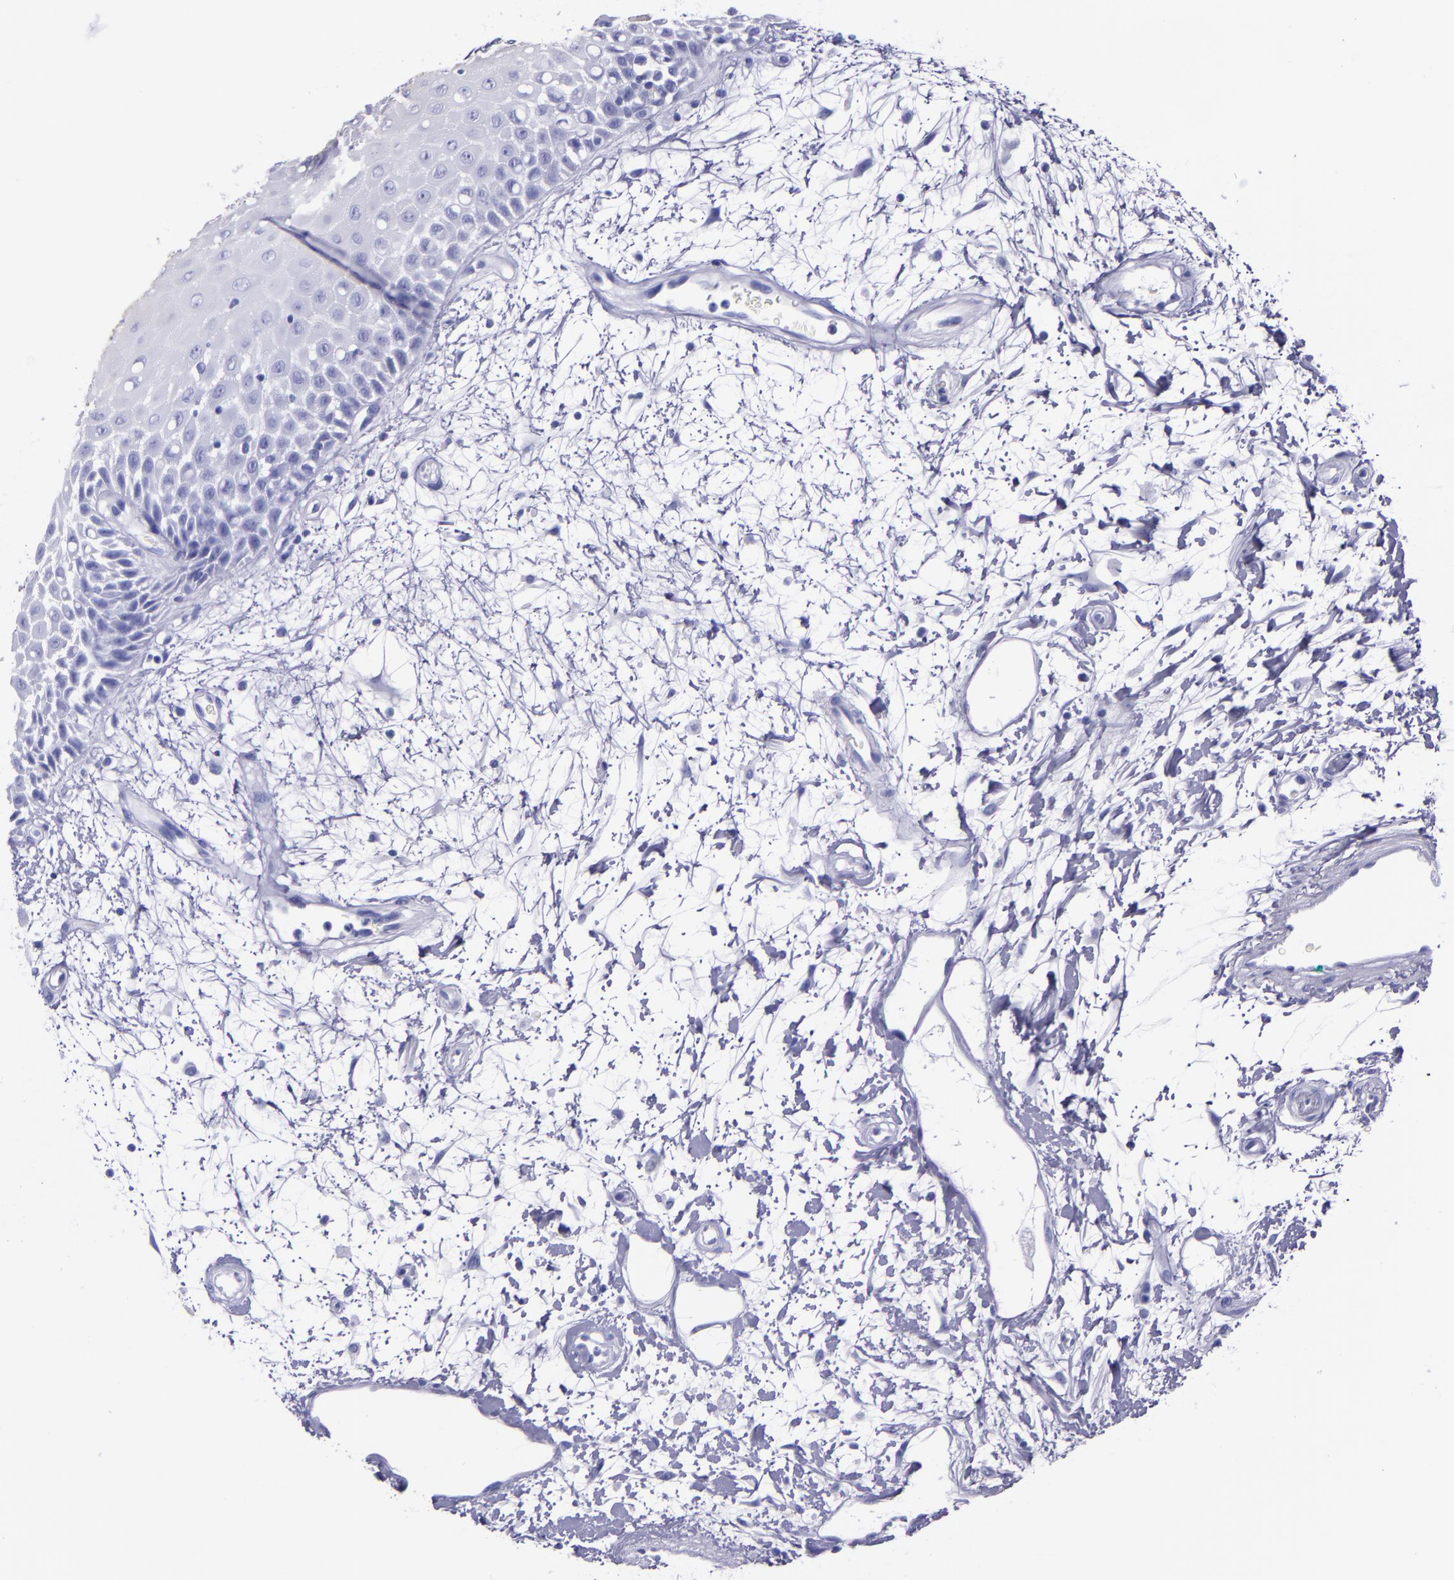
{"staining": {"intensity": "negative", "quantity": "none", "location": "none"}, "tissue": "oral mucosa", "cell_type": "Squamous epithelial cells", "image_type": "normal", "snomed": [{"axis": "morphology", "description": "Normal tissue, NOS"}, {"axis": "morphology", "description": "Squamous cell carcinoma, NOS"}, {"axis": "topography", "description": "Skeletal muscle"}, {"axis": "topography", "description": "Oral tissue"}, {"axis": "topography", "description": "Head-Neck"}], "caption": "A high-resolution image shows immunohistochemistry (IHC) staining of benign oral mucosa, which shows no significant expression in squamous epithelial cells. (DAB immunohistochemistry with hematoxylin counter stain).", "gene": "KRT4", "patient": {"sex": "female", "age": 84}}